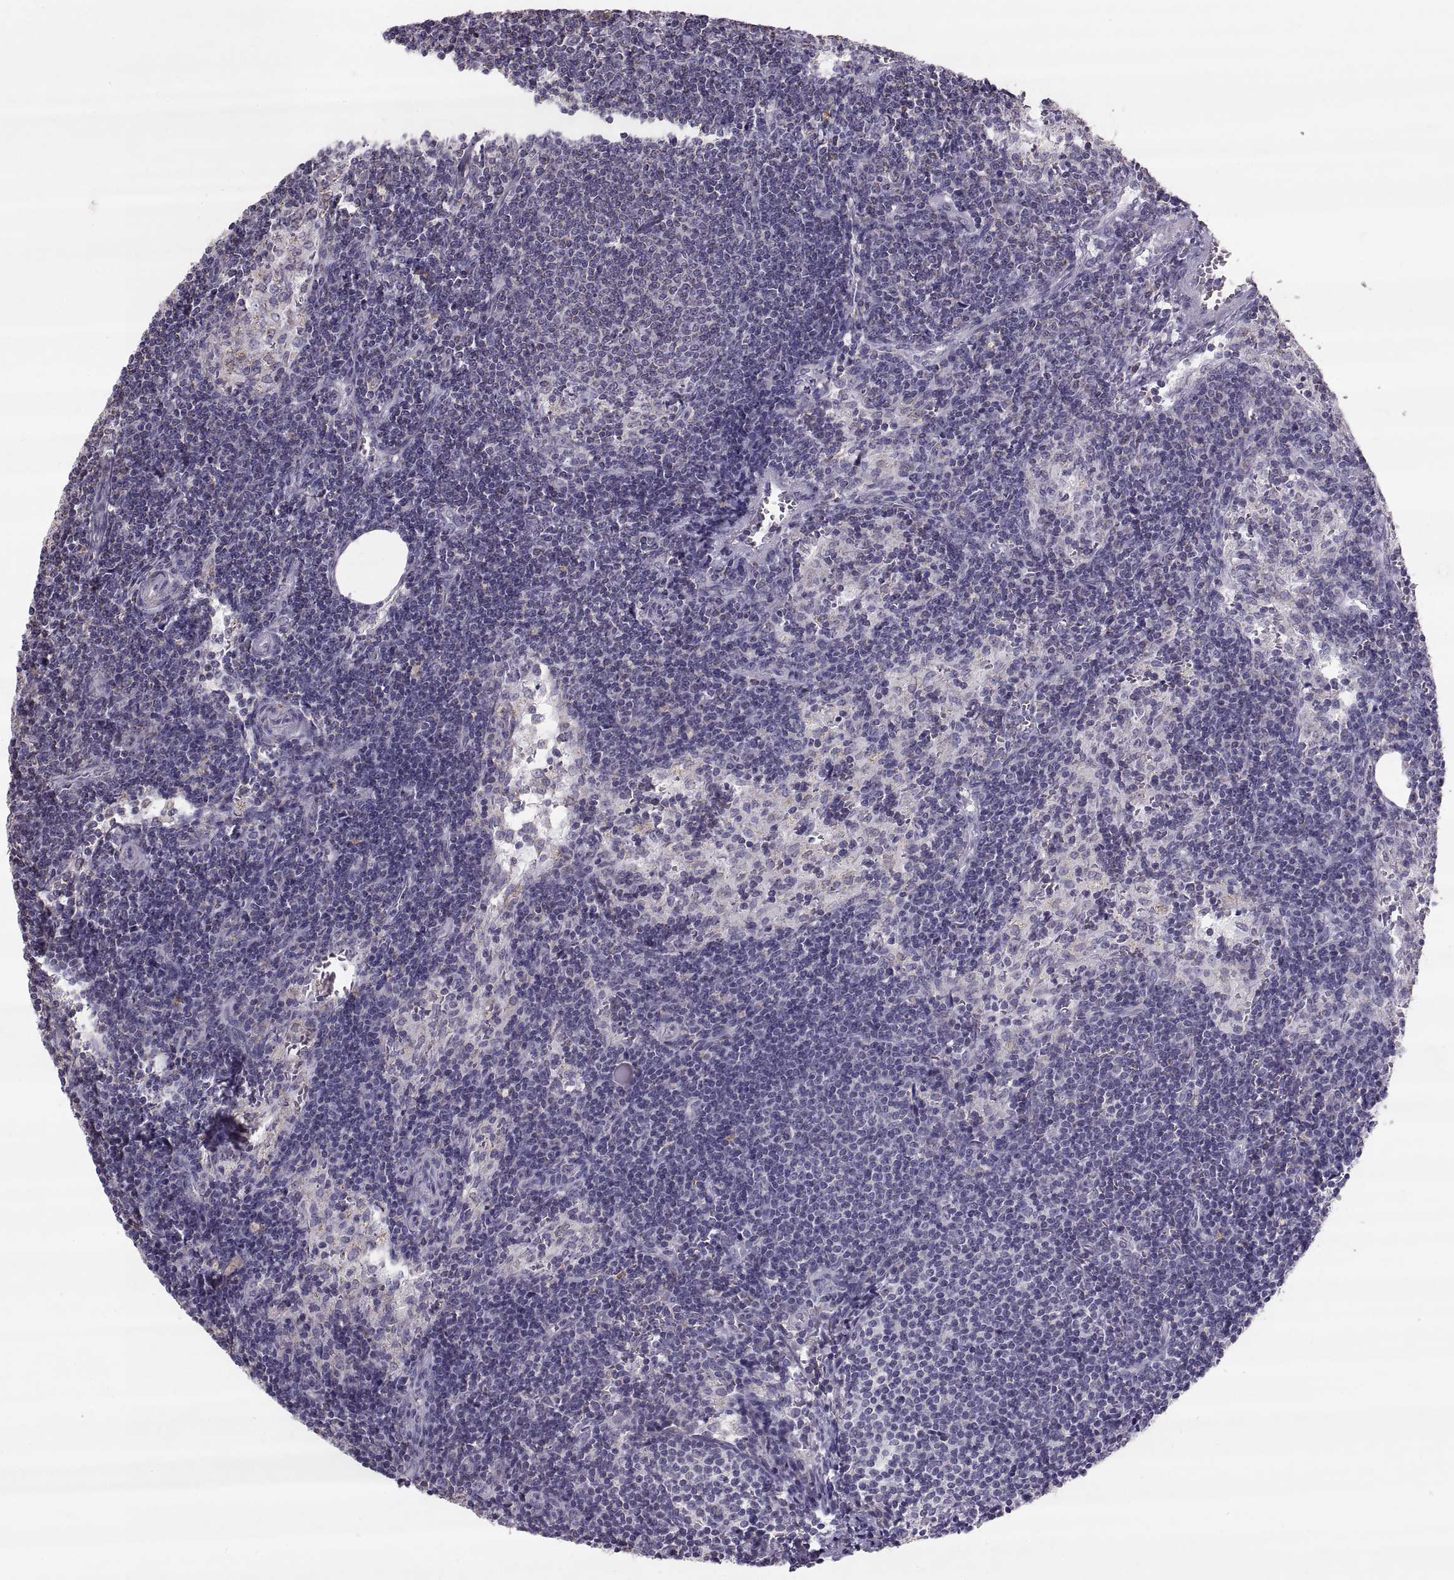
{"staining": {"intensity": "negative", "quantity": "none", "location": "none"}, "tissue": "lymph node", "cell_type": "Germinal center cells", "image_type": "normal", "snomed": [{"axis": "morphology", "description": "Normal tissue, NOS"}, {"axis": "topography", "description": "Lymph node"}], "caption": "The immunohistochemistry image has no significant staining in germinal center cells of lymph node. (DAB immunohistochemistry with hematoxylin counter stain).", "gene": "STMND1", "patient": {"sex": "female", "age": 50}}